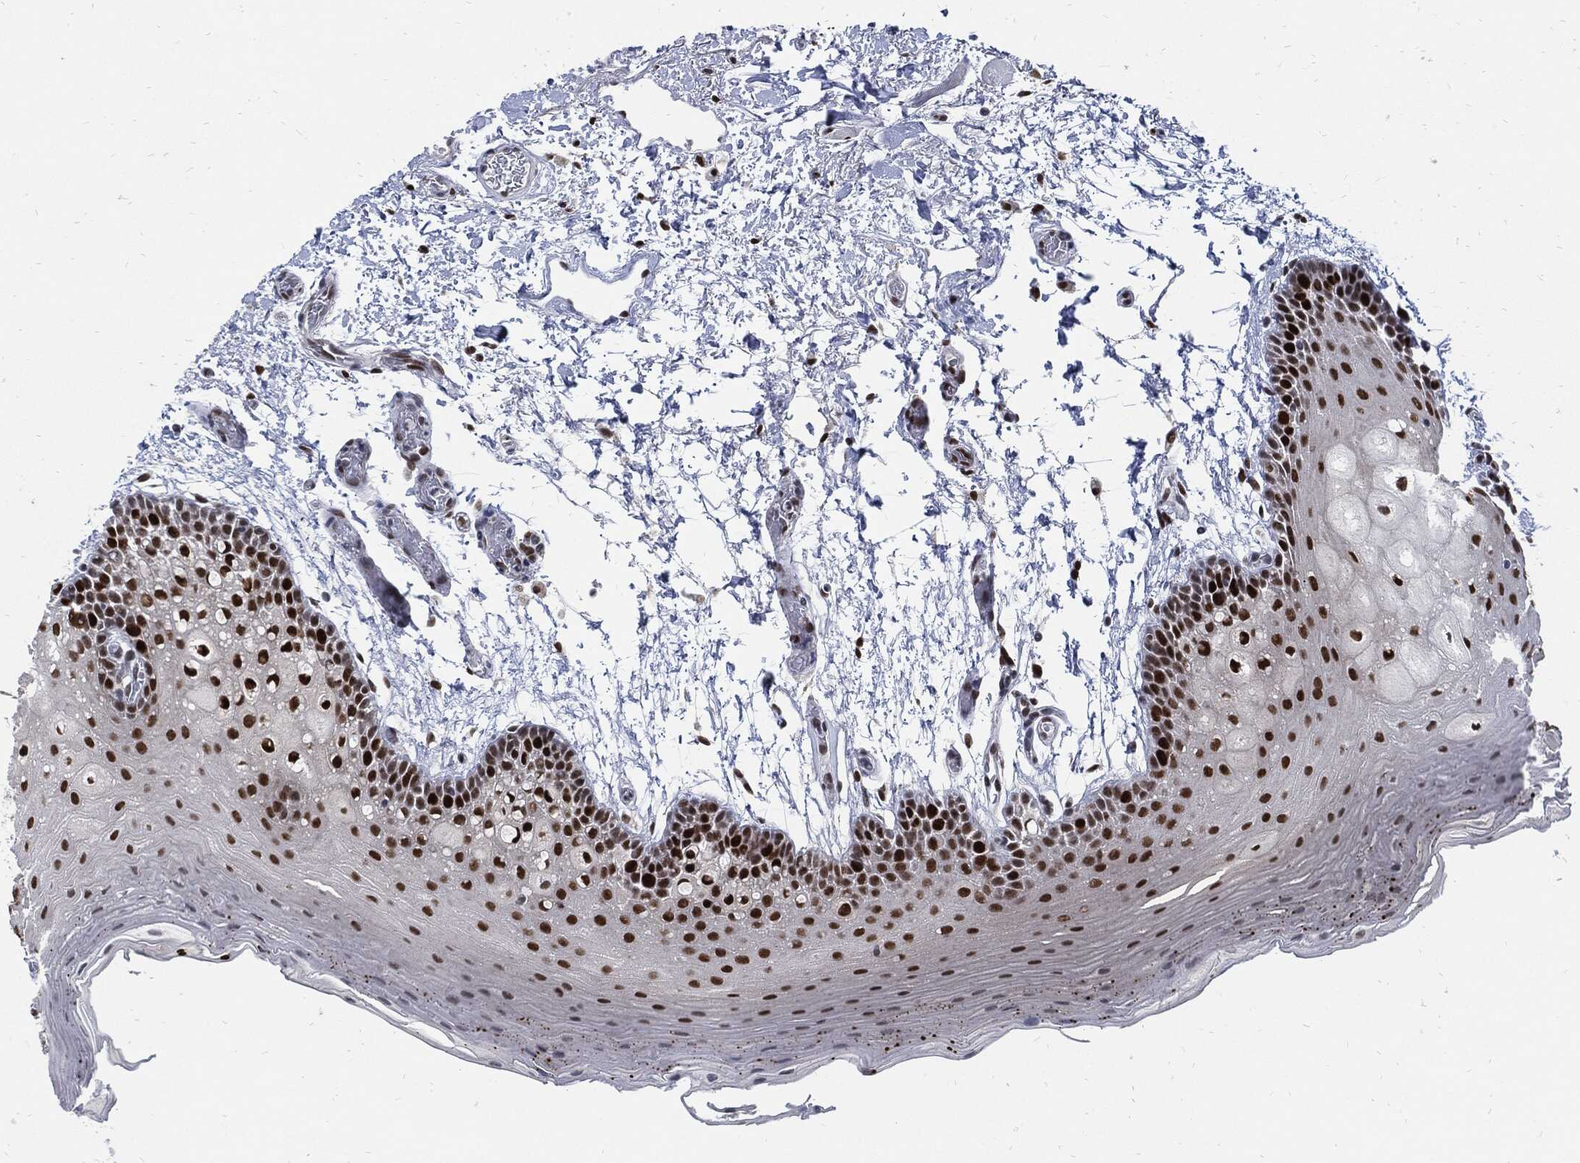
{"staining": {"intensity": "strong", "quantity": "25%-75%", "location": "nuclear"}, "tissue": "oral mucosa", "cell_type": "Squamous epithelial cells", "image_type": "normal", "snomed": [{"axis": "morphology", "description": "Normal tissue, NOS"}, {"axis": "topography", "description": "Oral tissue"}], "caption": "Immunohistochemical staining of unremarkable oral mucosa demonstrates high levels of strong nuclear staining in approximately 25%-75% of squamous epithelial cells.", "gene": "NBN", "patient": {"sex": "male", "age": 62}}